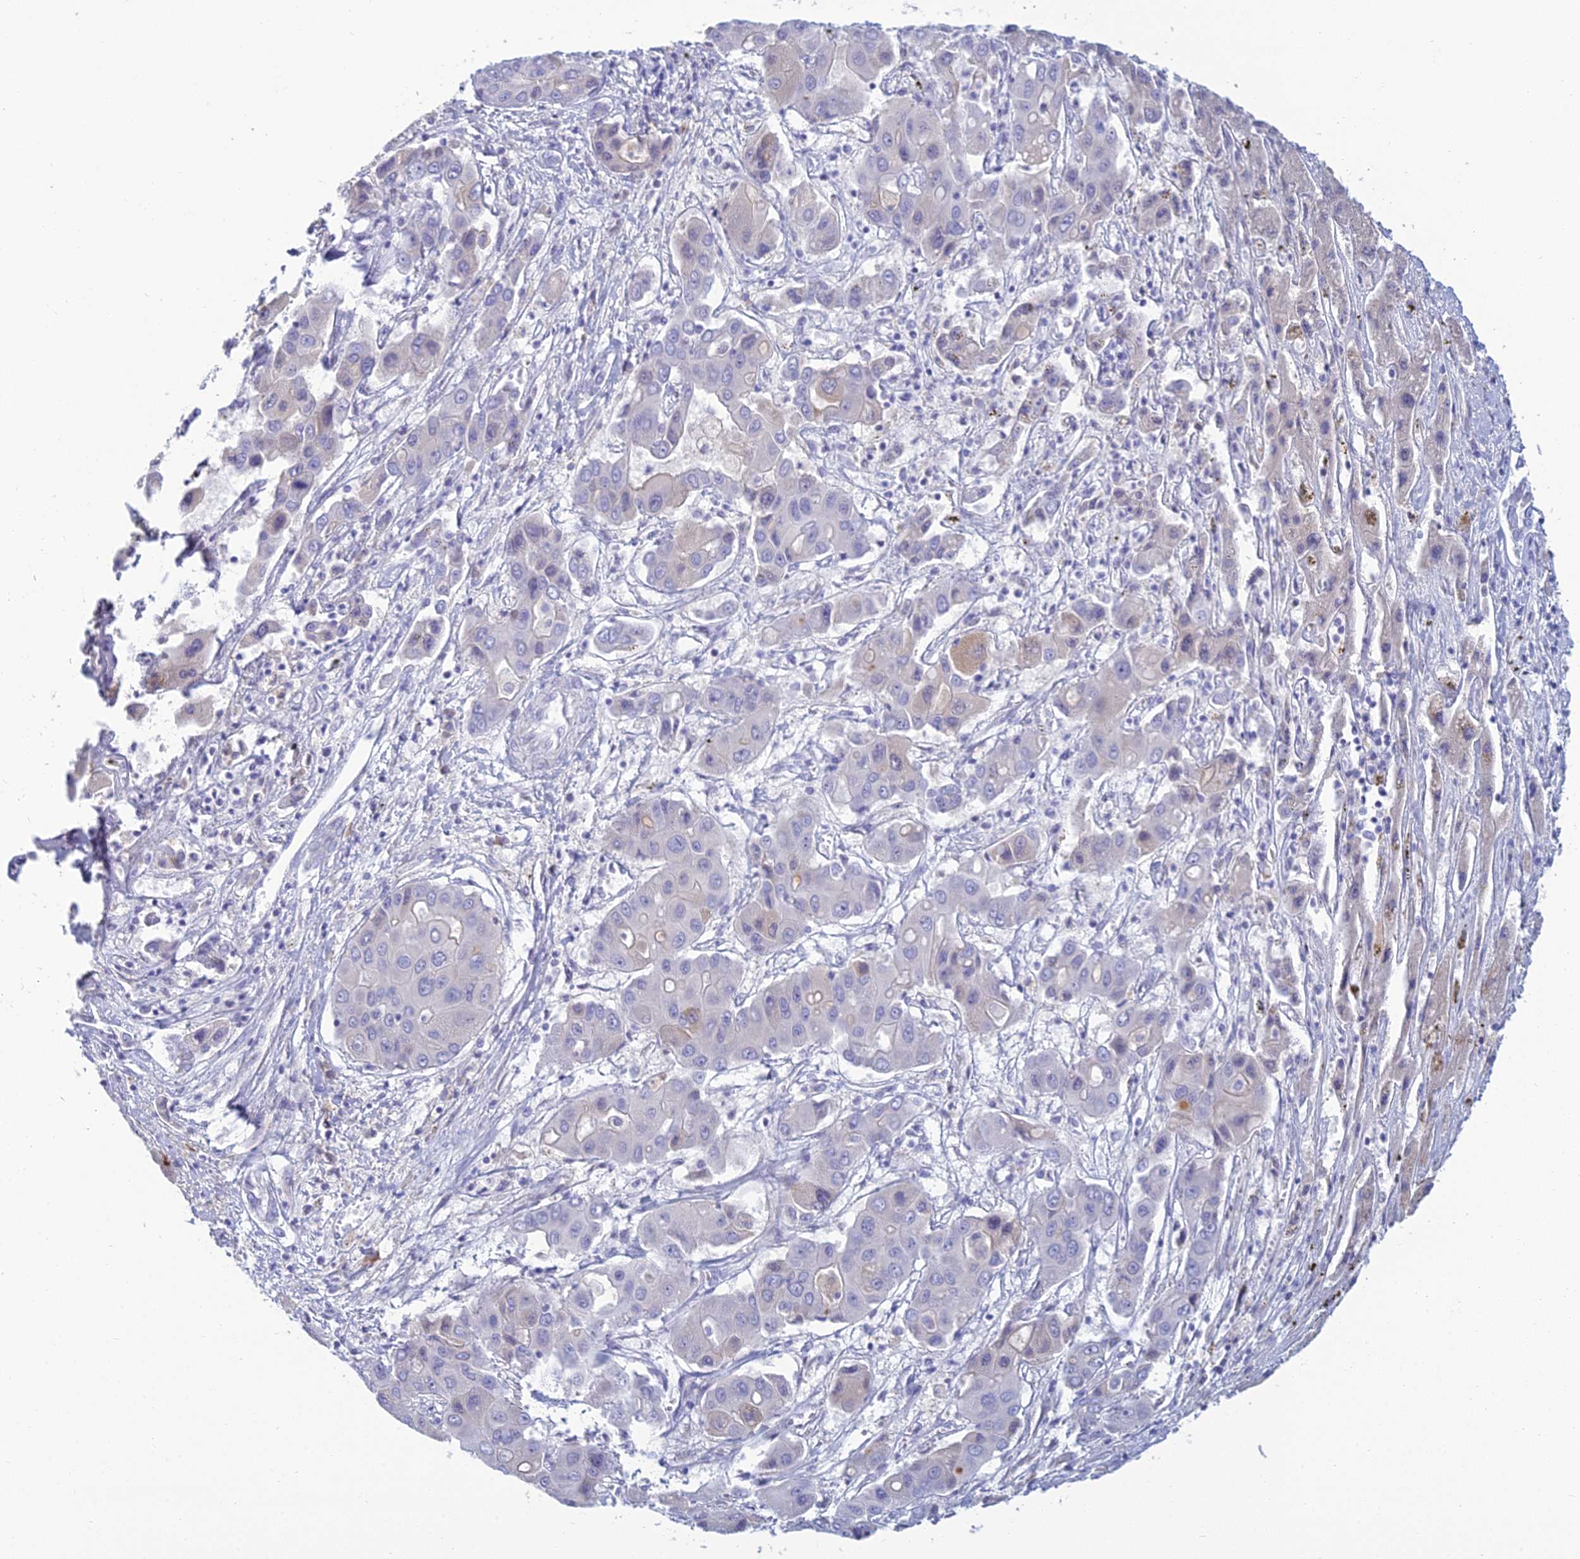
{"staining": {"intensity": "negative", "quantity": "none", "location": "none"}, "tissue": "liver cancer", "cell_type": "Tumor cells", "image_type": "cancer", "snomed": [{"axis": "morphology", "description": "Cholangiocarcinoma"}, {"axis": "topography", "description": "Liver"}], "caption": "Tumor cells are negative for protein expression in human liver cancer (cholangiocarcinoma).", "gene": "MUC13", "patient": {"sex": "male", "age": 67}}